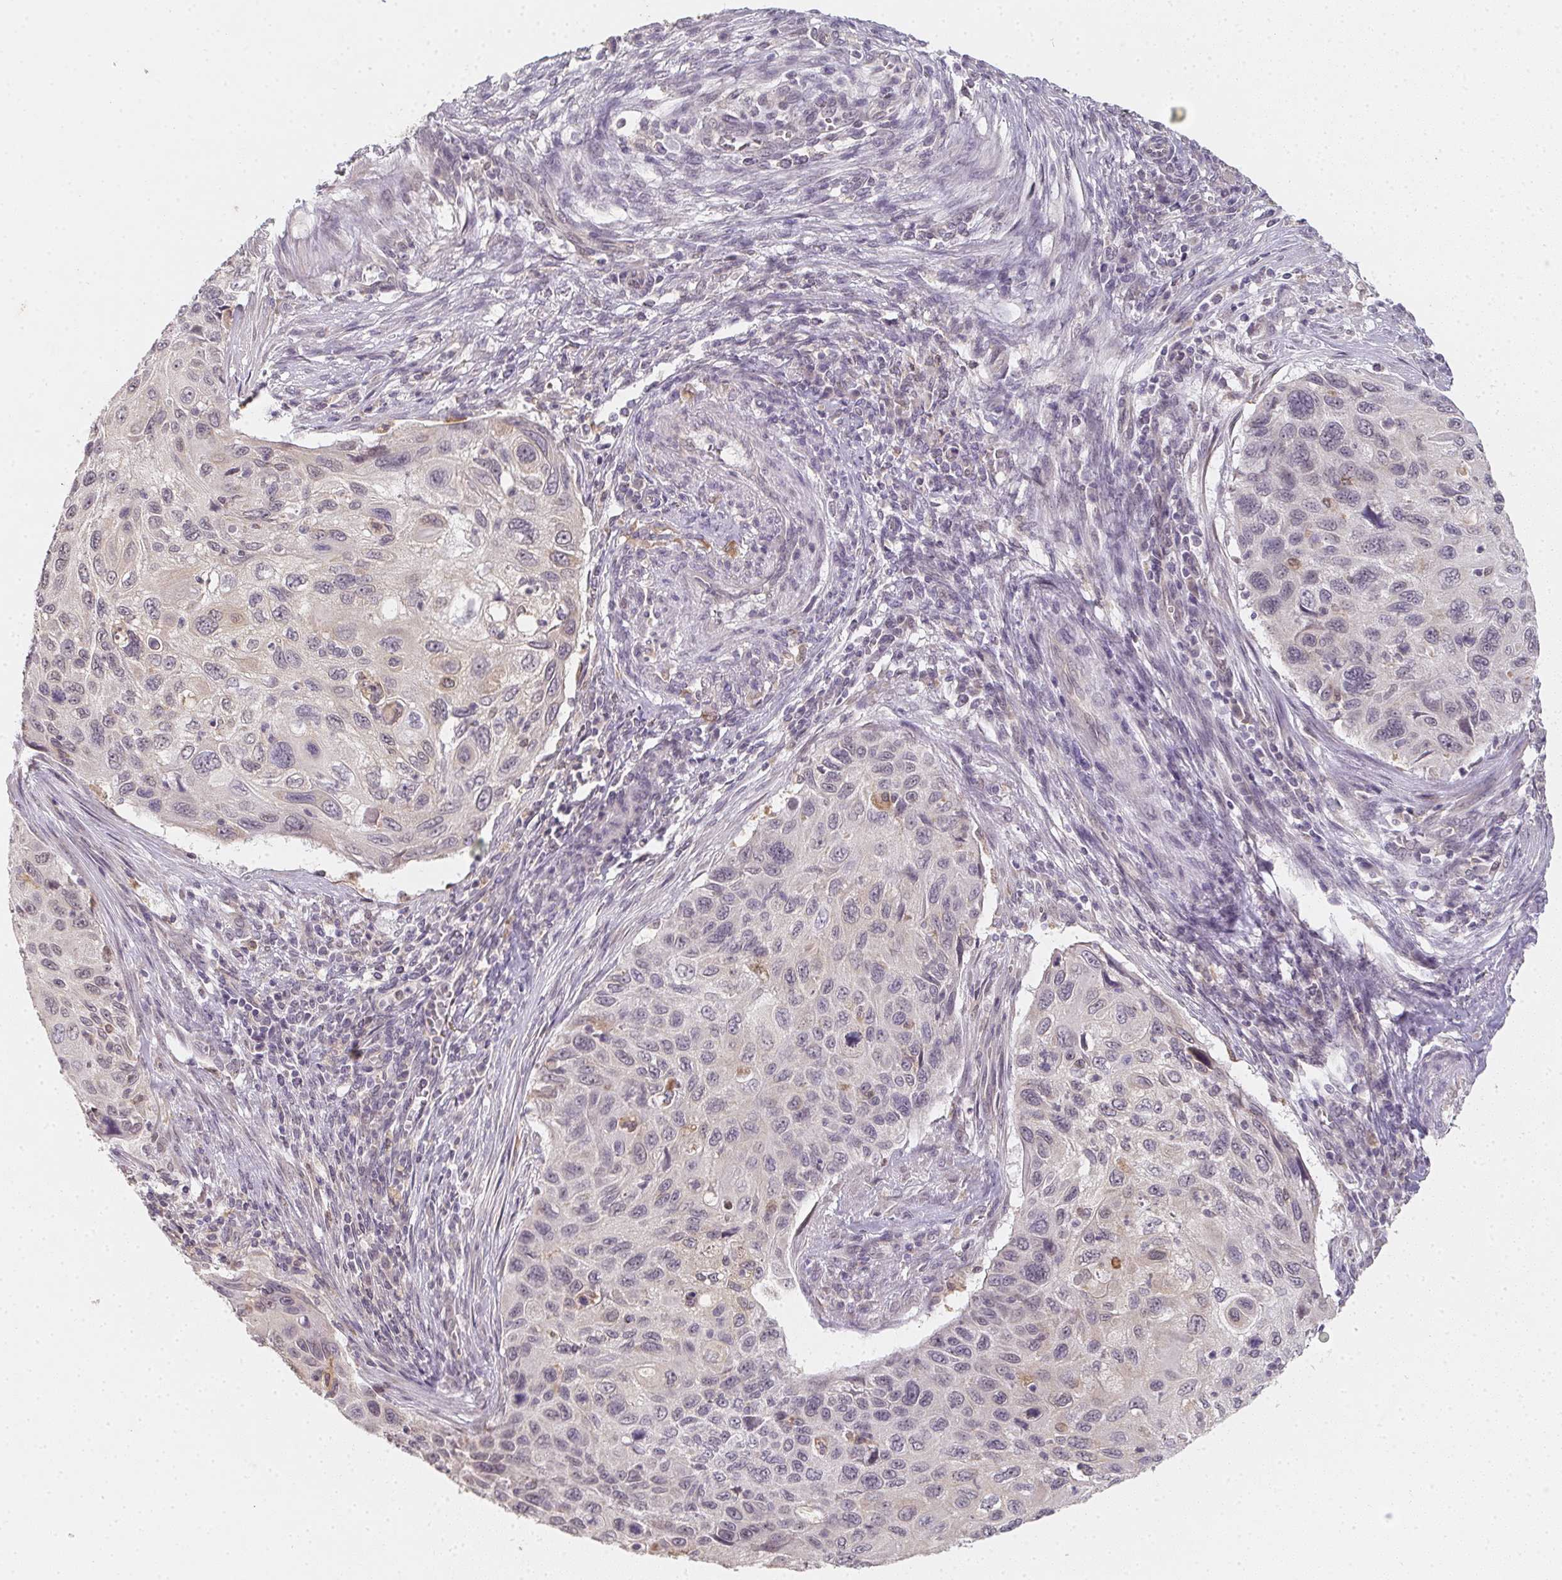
{"staining": {"intensity": "negative", "quantity": "none", "location": "none"}, "tissue": "cervical cancer", "cell_type": "Tumor cells", "image_type": "cancer", "snomed": [{"axis": "morphology", "description": "Squamous cell carcinoma, NOS"}, {"axis": "topography", "description": "Cervix"}], "caption": "DAB immunohistochemical staining of cervical cancer (squamous cell carcinoma) displays no significant positivity in tumor cells.", "gene": "SOAT1", "patient": {"sex": "female", "age": 70}}